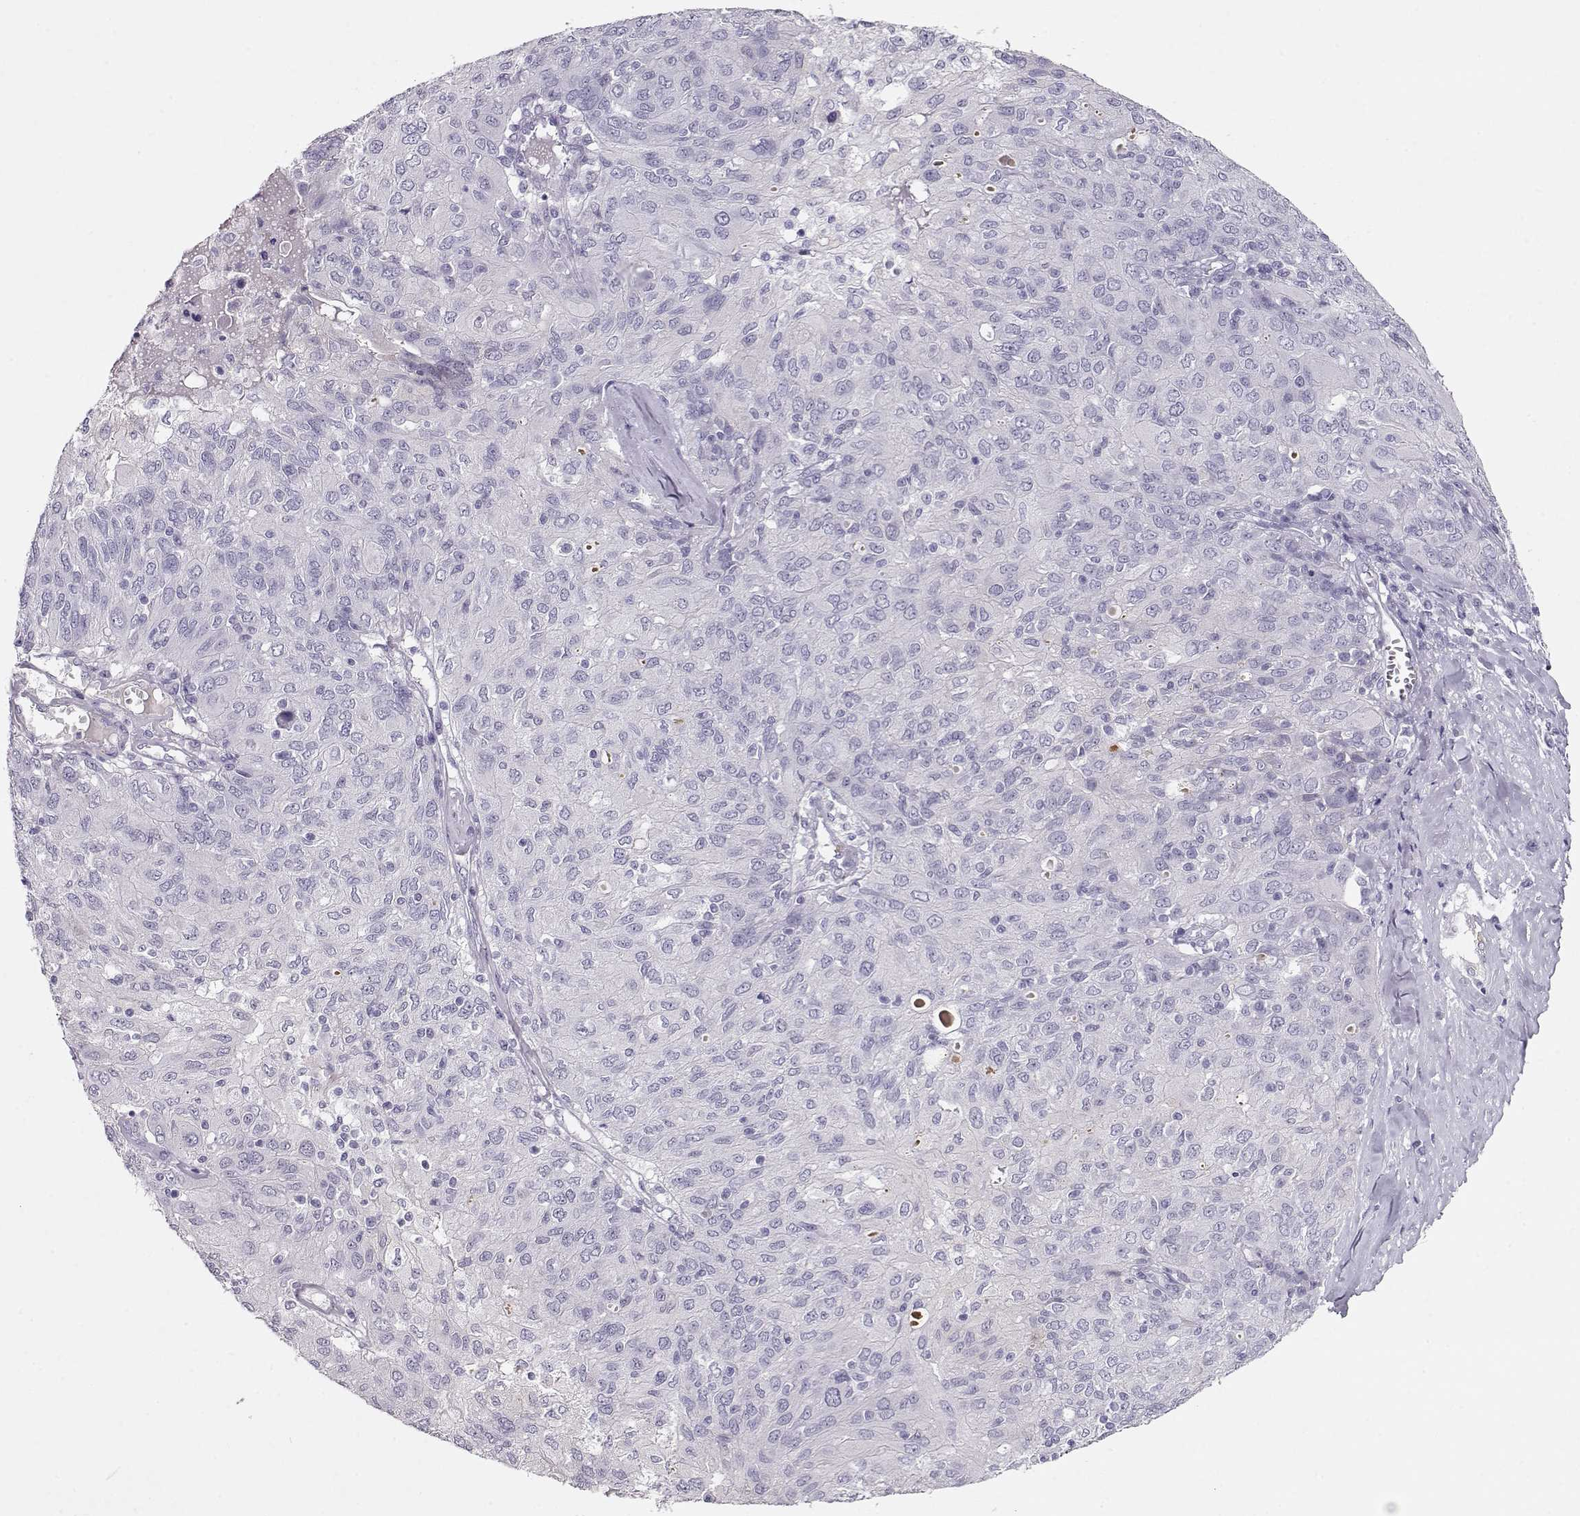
{"staining": {"intensity": "negative", "quantity": "none", "location": "none"}, "tissue": "ovarian cancer", "cell_type": "Tumor cells", "image_type": "cancer", "snomed": [{"axis": "morphology", "description": "Carcinoma, endometroid"}, {"axis": "topography", "description": "Ovary"}], "caption": "IHC photomicrograph of human ovarian endometroid carcinoma stained for a protein (brown), which demonstrates no staining in tumor cells. (Immunohistochemistry (ihc), brightfield microscopy, high magnification).", "gene": "RBM44", "patient": {"sex": "female", "age": 50}}